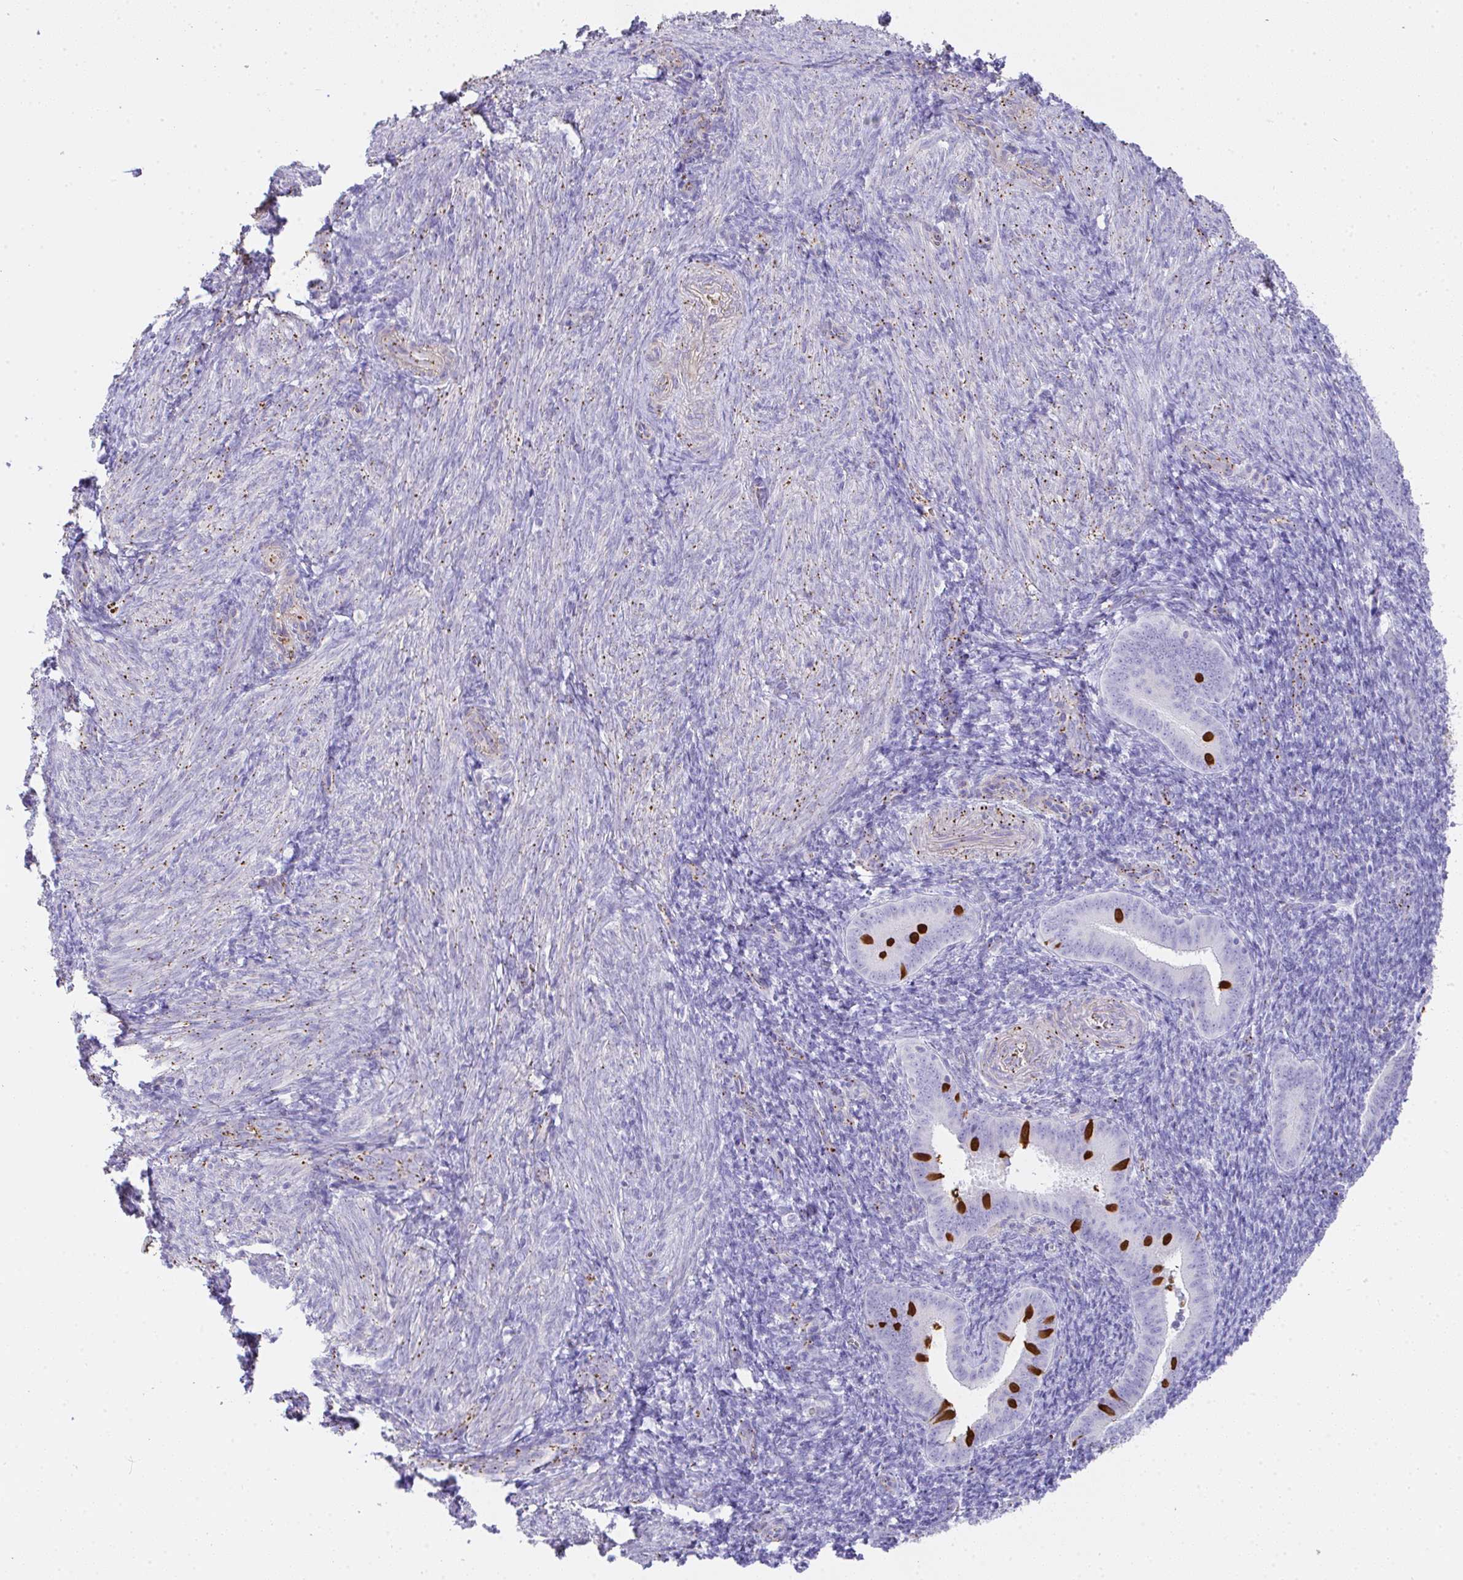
{"staining": {"intensity": "negative", "quantity": "none", "location": "none"}, "tissue": "endometrium", "cell_type": "Cells in endometrial stroma", "image_type": "normal", "snomed": [{"axis": "morphology", "description": "Normal tissue, NOS"}, {"axis": "topography", "description": "Endometrium"}], "caption": "Immunohistochemistry (IHC) histopathology image of unremarkable endometrium: human endometrium stained with DAB (3,3'-diaminobenzidine) demonstrates no significant protein staining in cells in endometrial stroma. Brightfield microscopy of immunohistochemistry stained with DAB (brown) and hematoxylin (blue), captured at high magnification.", "gene": "TNFAIP8", "patient": {"sex": "female", "age": 25}}